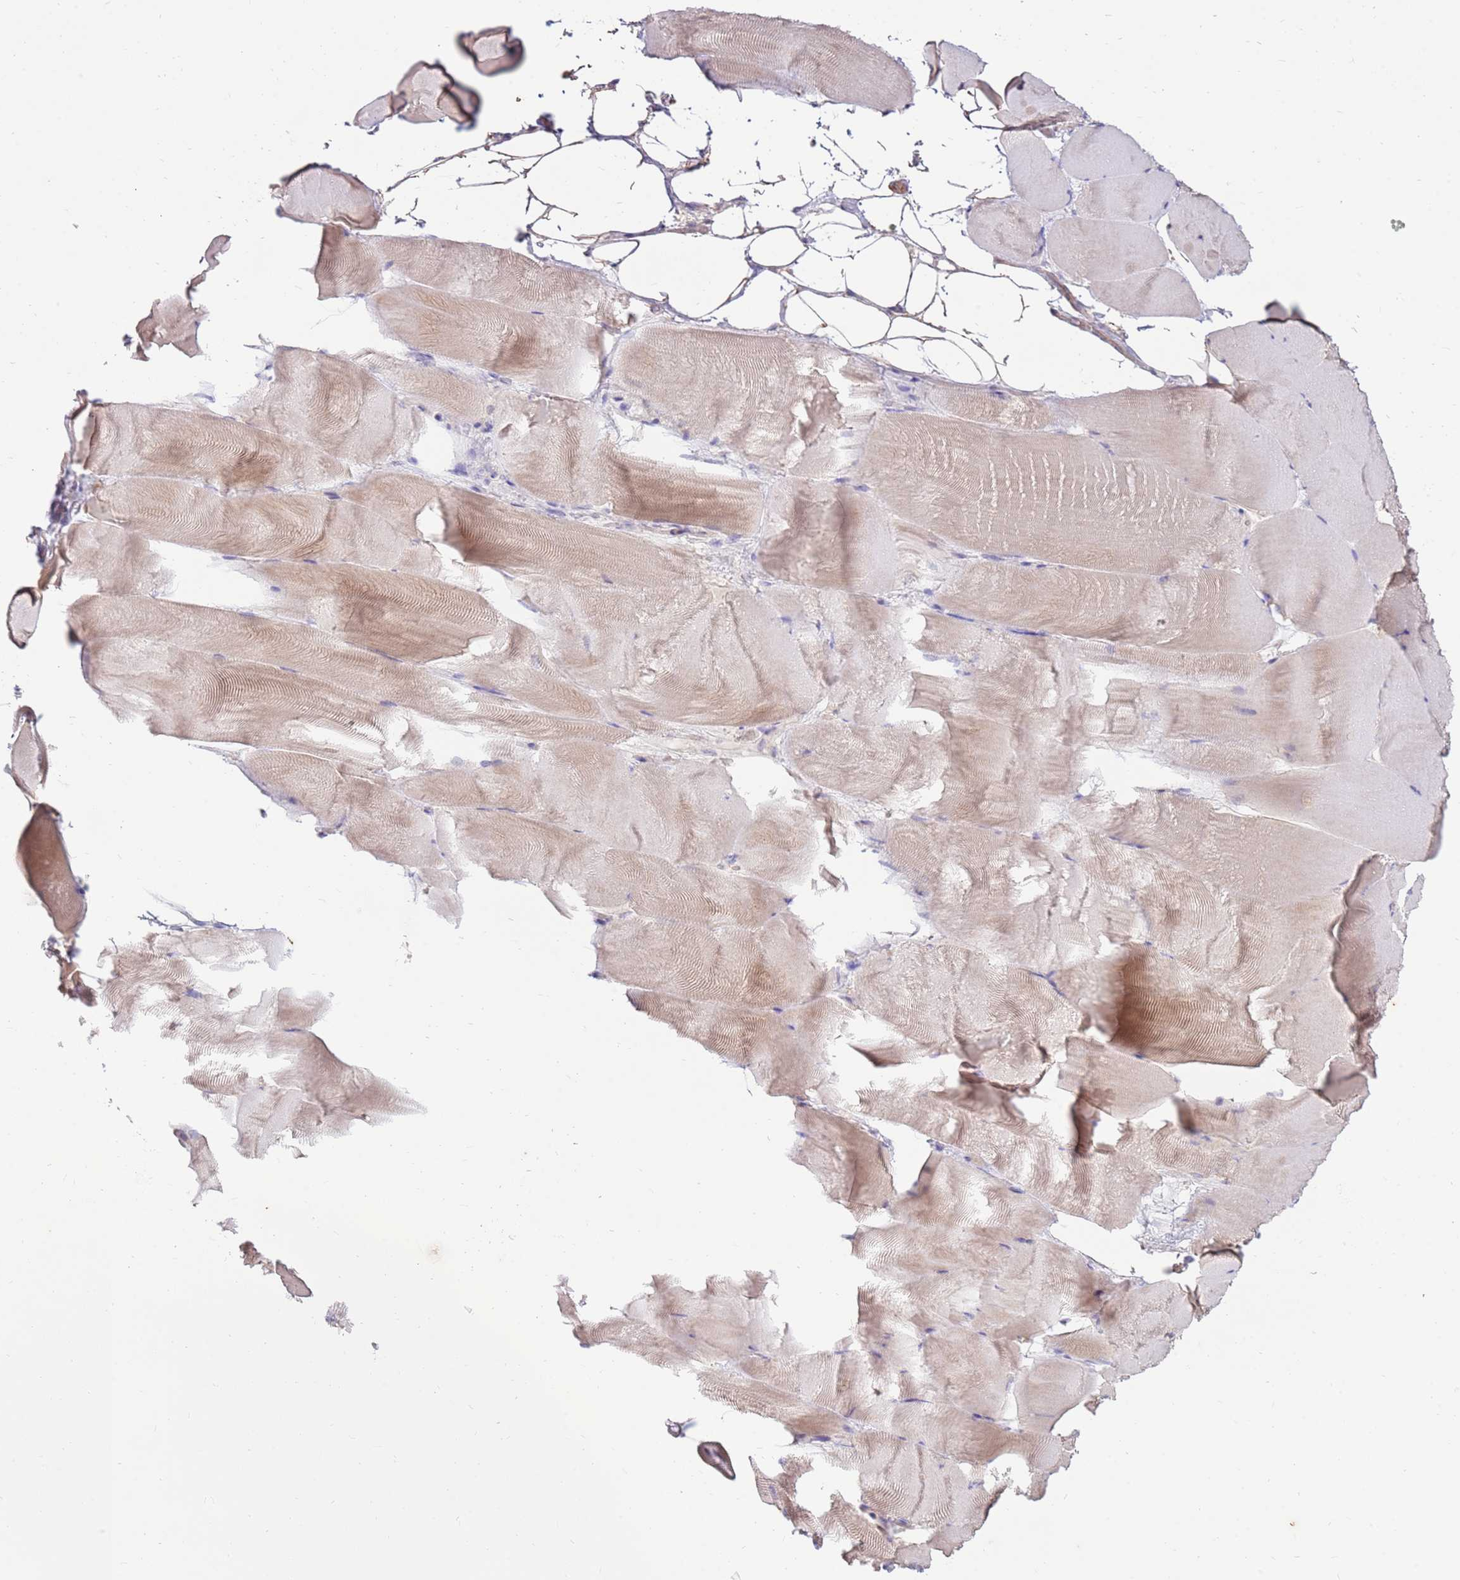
{"staining": {"intensity": "moderate", "quantity": "<25%", "location": "cytoplasmic/membranous"}, "tissue": "skeletal muscle", "cell_type": "Myocytes", "image_type": "normal", "snomed": [{"axis": "morphology", "description": "Normal tissue, NOS"}, {"axis": "topography", "description": "Skeletal muscle"}], "caption": "IHC (DAB) staining of benign human skeletal muscle displays moderate cytoplasmic/membranous protein positivity in about <25% of myocytes. The staining was performed using DAB, with brown indicating positive protein expression. Nuclei are stained blue with hematoxylin.", "gene": "SLC44A4", "patient": {"sex": "female", "age": 64}}